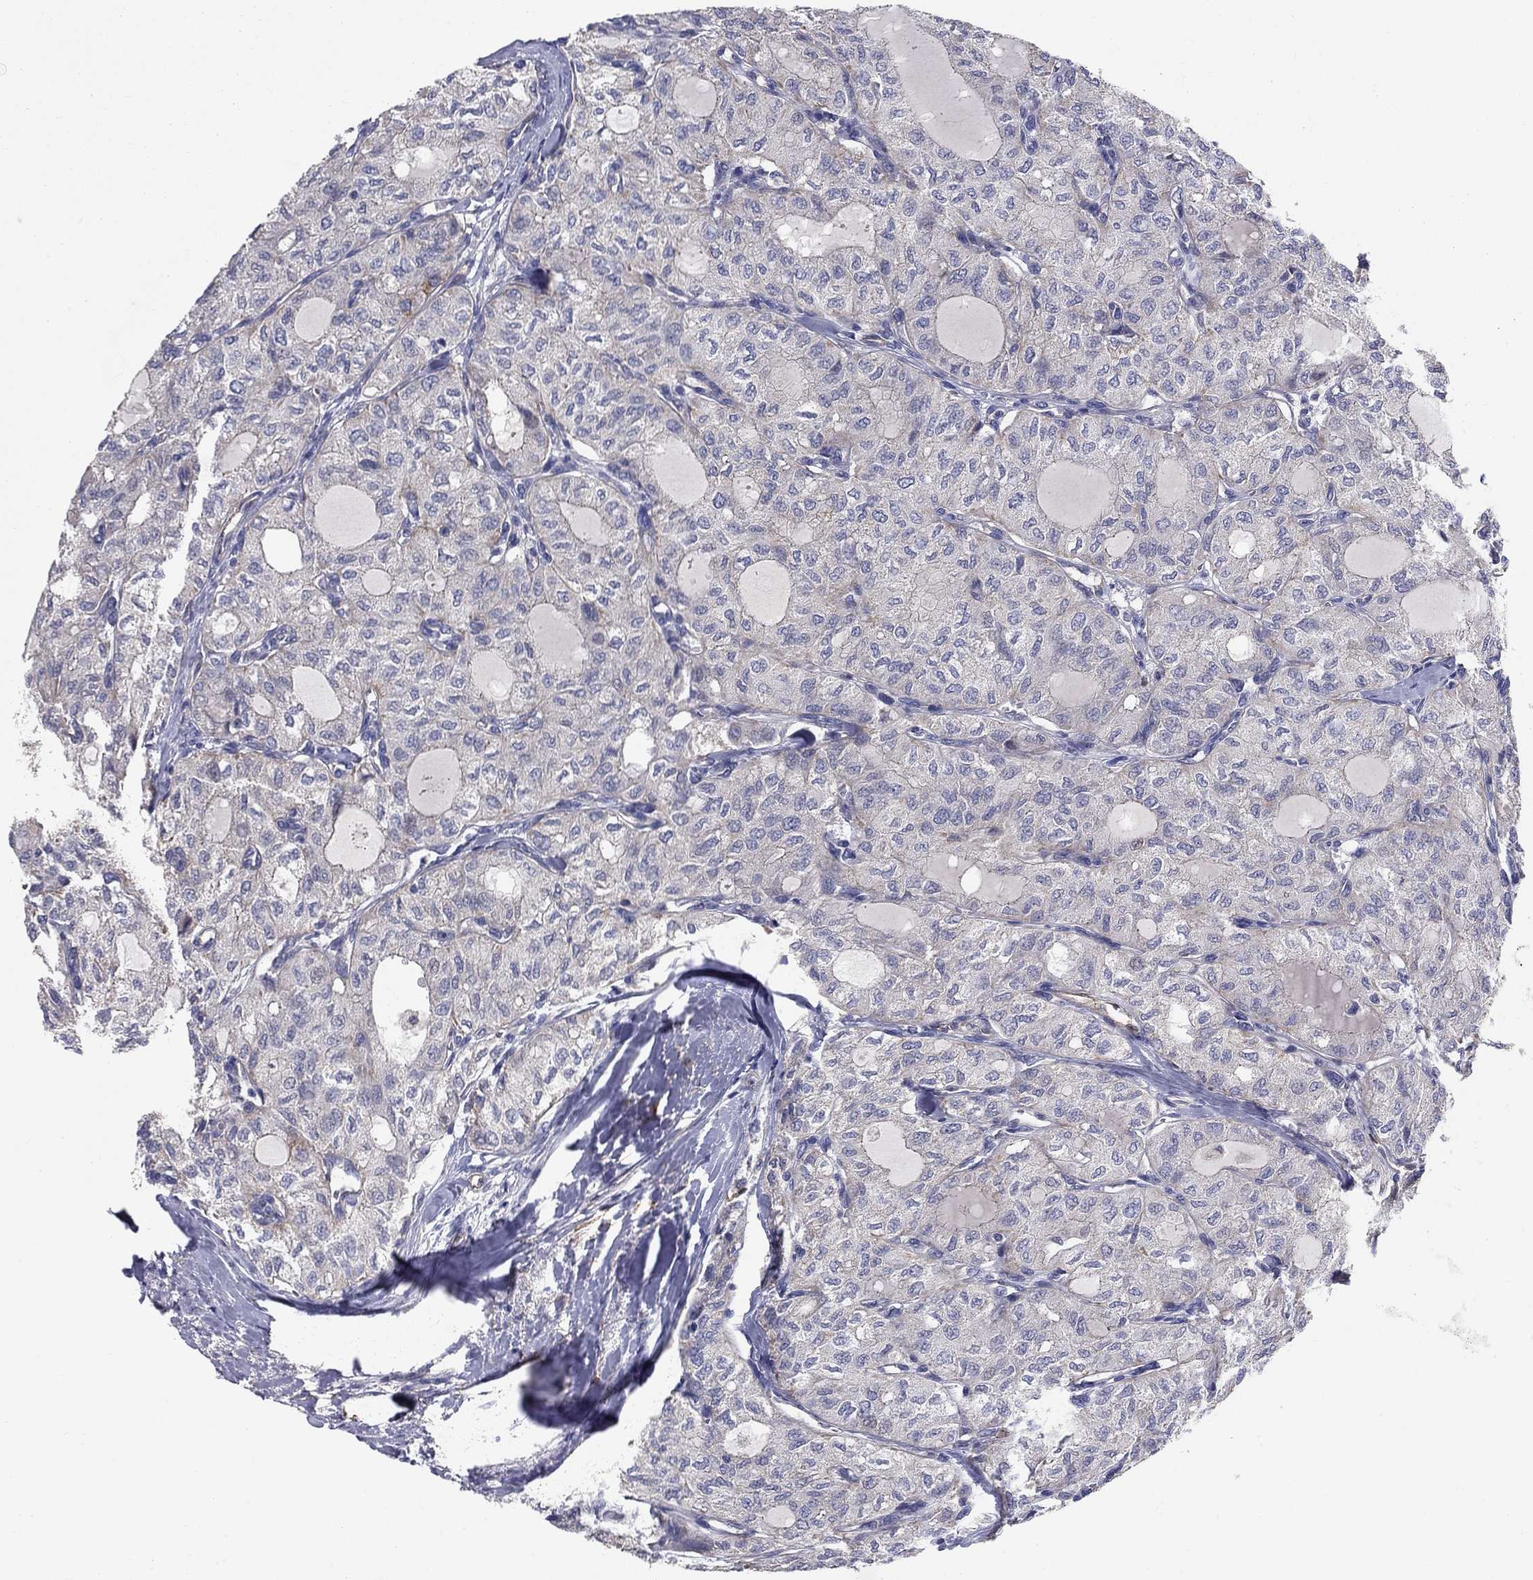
{"staining": {"intensity": "negative", "quantity": "none", "location": "none"}, "tissue": "thyroid cancer", "cell_type": "Tumor cells", "image_type": "cancer", "snomed": [{"axis": "morphology", "description": "Follicular adenoma carcinoma, NOS"}, {"axis": "topography", "description": "Thyroid gland"}], "caption": "Protein analysis of thyroid cancer (follicular adenoma carcinoma) displays no significant expression in tumor cells.", "gene": "EMP2", "patient": {"sex": "male", "age": 75}}